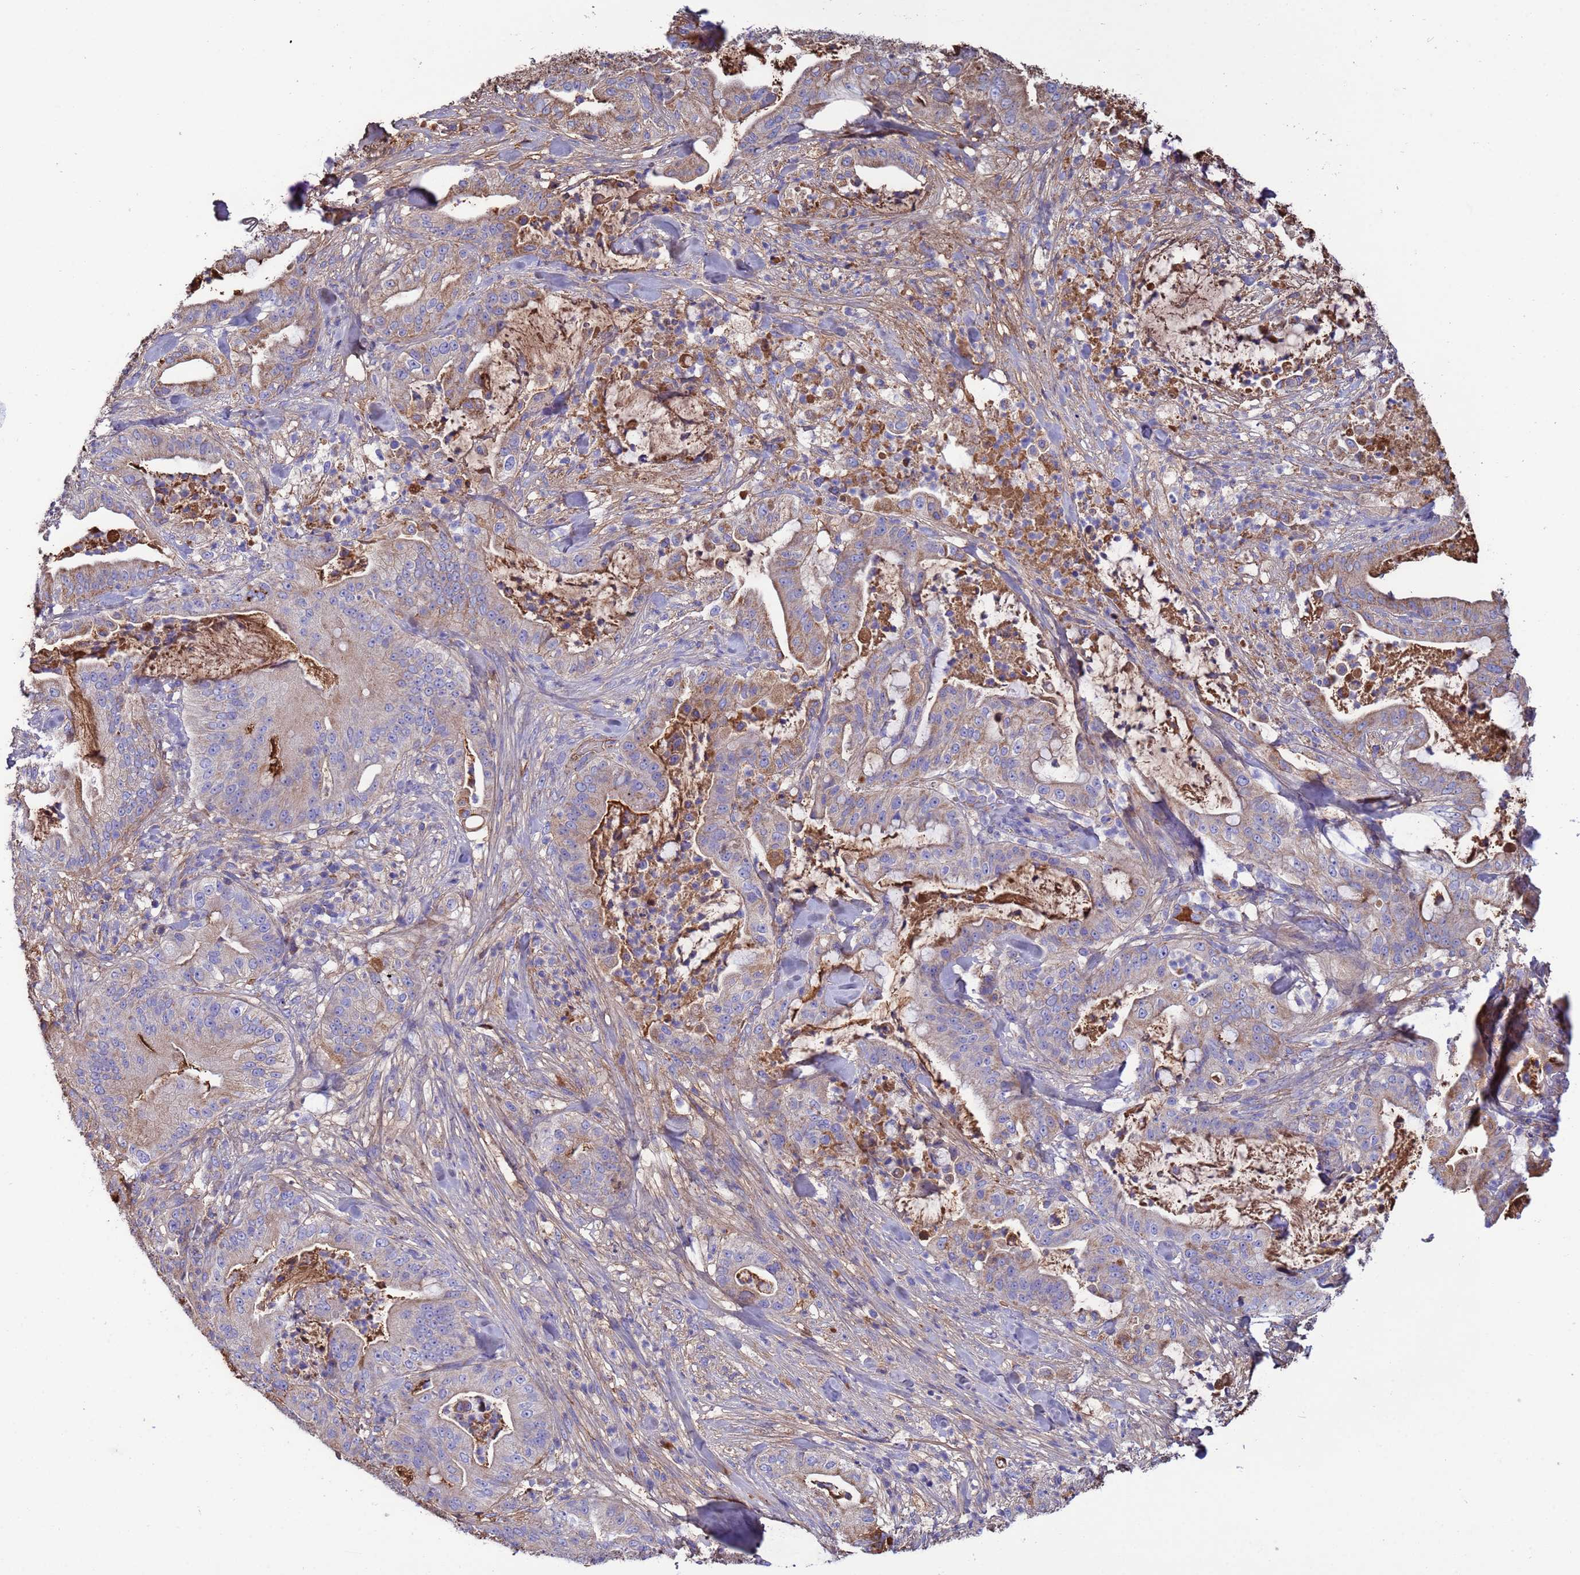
{"staining": {"intensity": "weak", "quantity": "25%-75%", "location": "cytoplasmic/membranous"}, "tissue": "pancreatic cancer", "cell_type": "Tumor cells", "image_type": "cancer", "snomed": [{"axis": "morphology", "description": "Adenocarcinoma, NOS"}, {"axis": "topography", "description": "Pancreas"}], "caption": "Immunohistochemistry (DAB) staining of human adenocarcinoma (pancreatic) displays weak cytoplasmic/membranous protein expression in approximately 25%-75% of tumor cells. (DAB (3,3'-diaminobenzidine) = brown stain, brightfield microscopy at high magnification).", "gene": "GLUD1", "patient": {"sex": "male", "age": 71}}